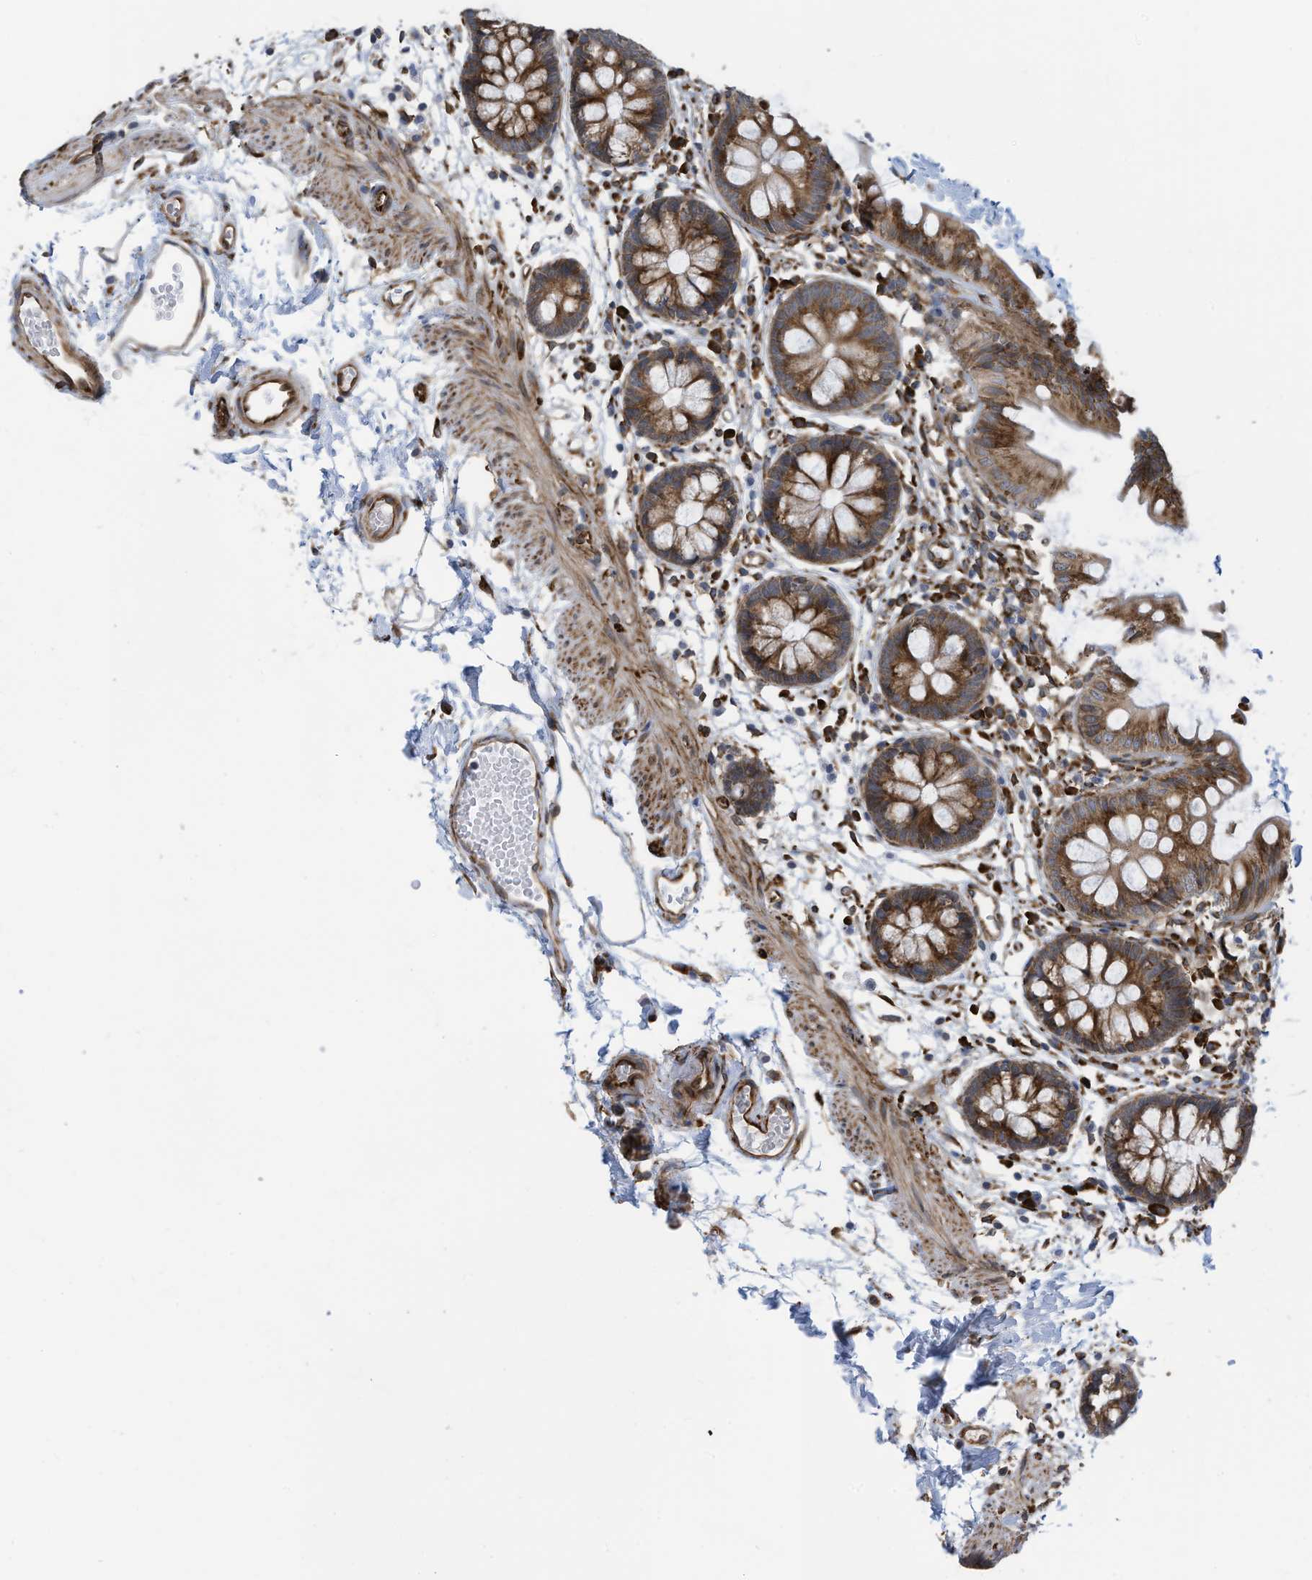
{"staining": {"intensity": "strong", "quantity": ">75%", "location": "cytoplasmic/membranous"}, "tissue": "colon", "cell_type": "Endothelial cells", "image_type": "normal", "snomed": [{"axis": "morphology", "description": "Normal tissue, NOS"}, {"axis": "topography", "description": "Colon"}], "caption": "Immunohistochemistry (IHC) photomicrograph of unremarkable colon stained for a protein (brown), which exhibits high levels of strong cytoplasmic/membranous positivity in about >75% of endothelial cells.", "gene": "ZBTB45", "patient": {"sex": "male", "age": 56}}